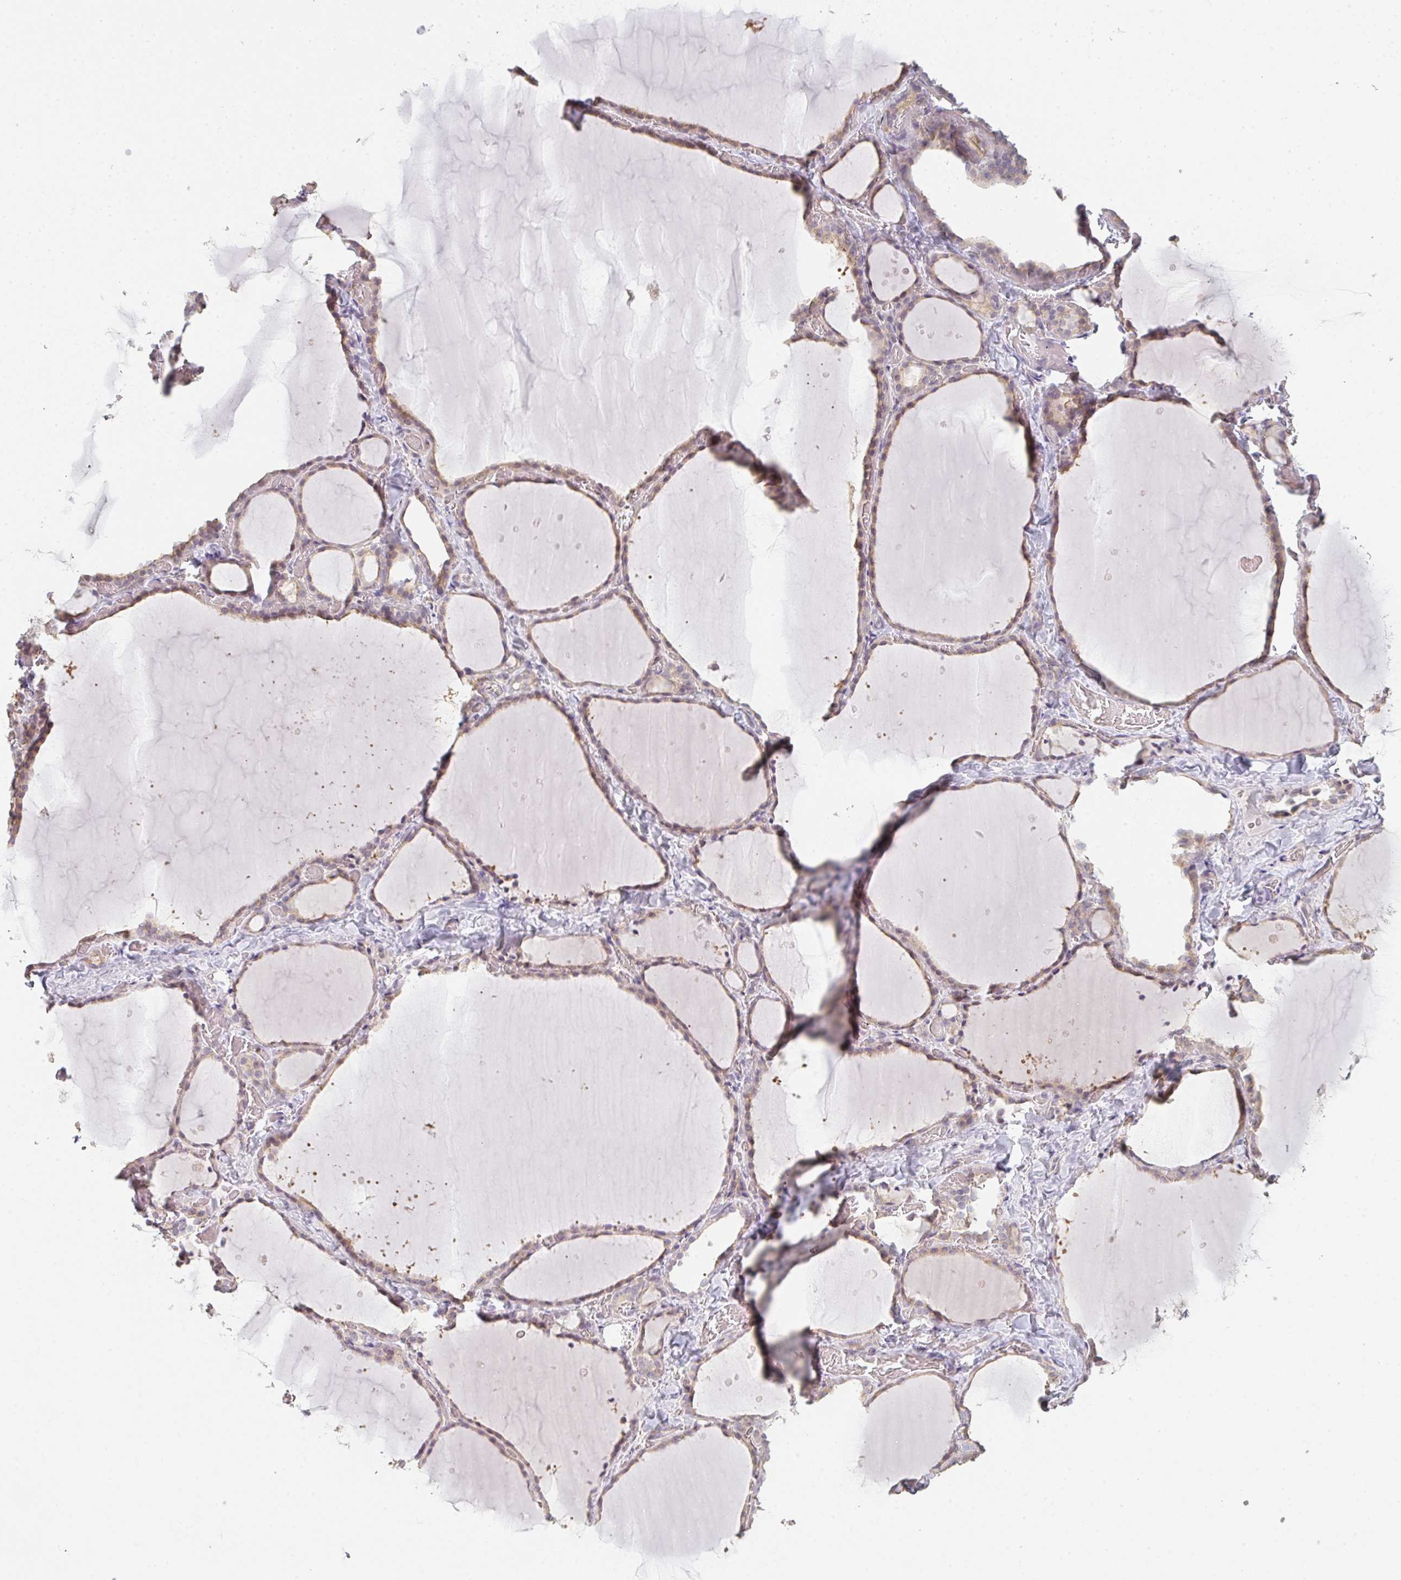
{"staining": {"intensity": "weak", "quantity": ">75%", "location": "cytoplasmic/membranous"}, "tissue": "thyroid gland", "cell_type": "Glandular cells", "image_type": "normal", "snomed": [{"axis": "morphology", "description": "Normal tissue, NOS"}, {"axis": "topography", "description": "Thyroid gland"}], "caption": "Thyroid gland stained with DAB immunohistochemistry reveals low levels of weak cytoplasmic/membranous staining in about >75% of glandular cells.", "gene": "TMEM237", "patient": {"sex": "female", "age": 36}}